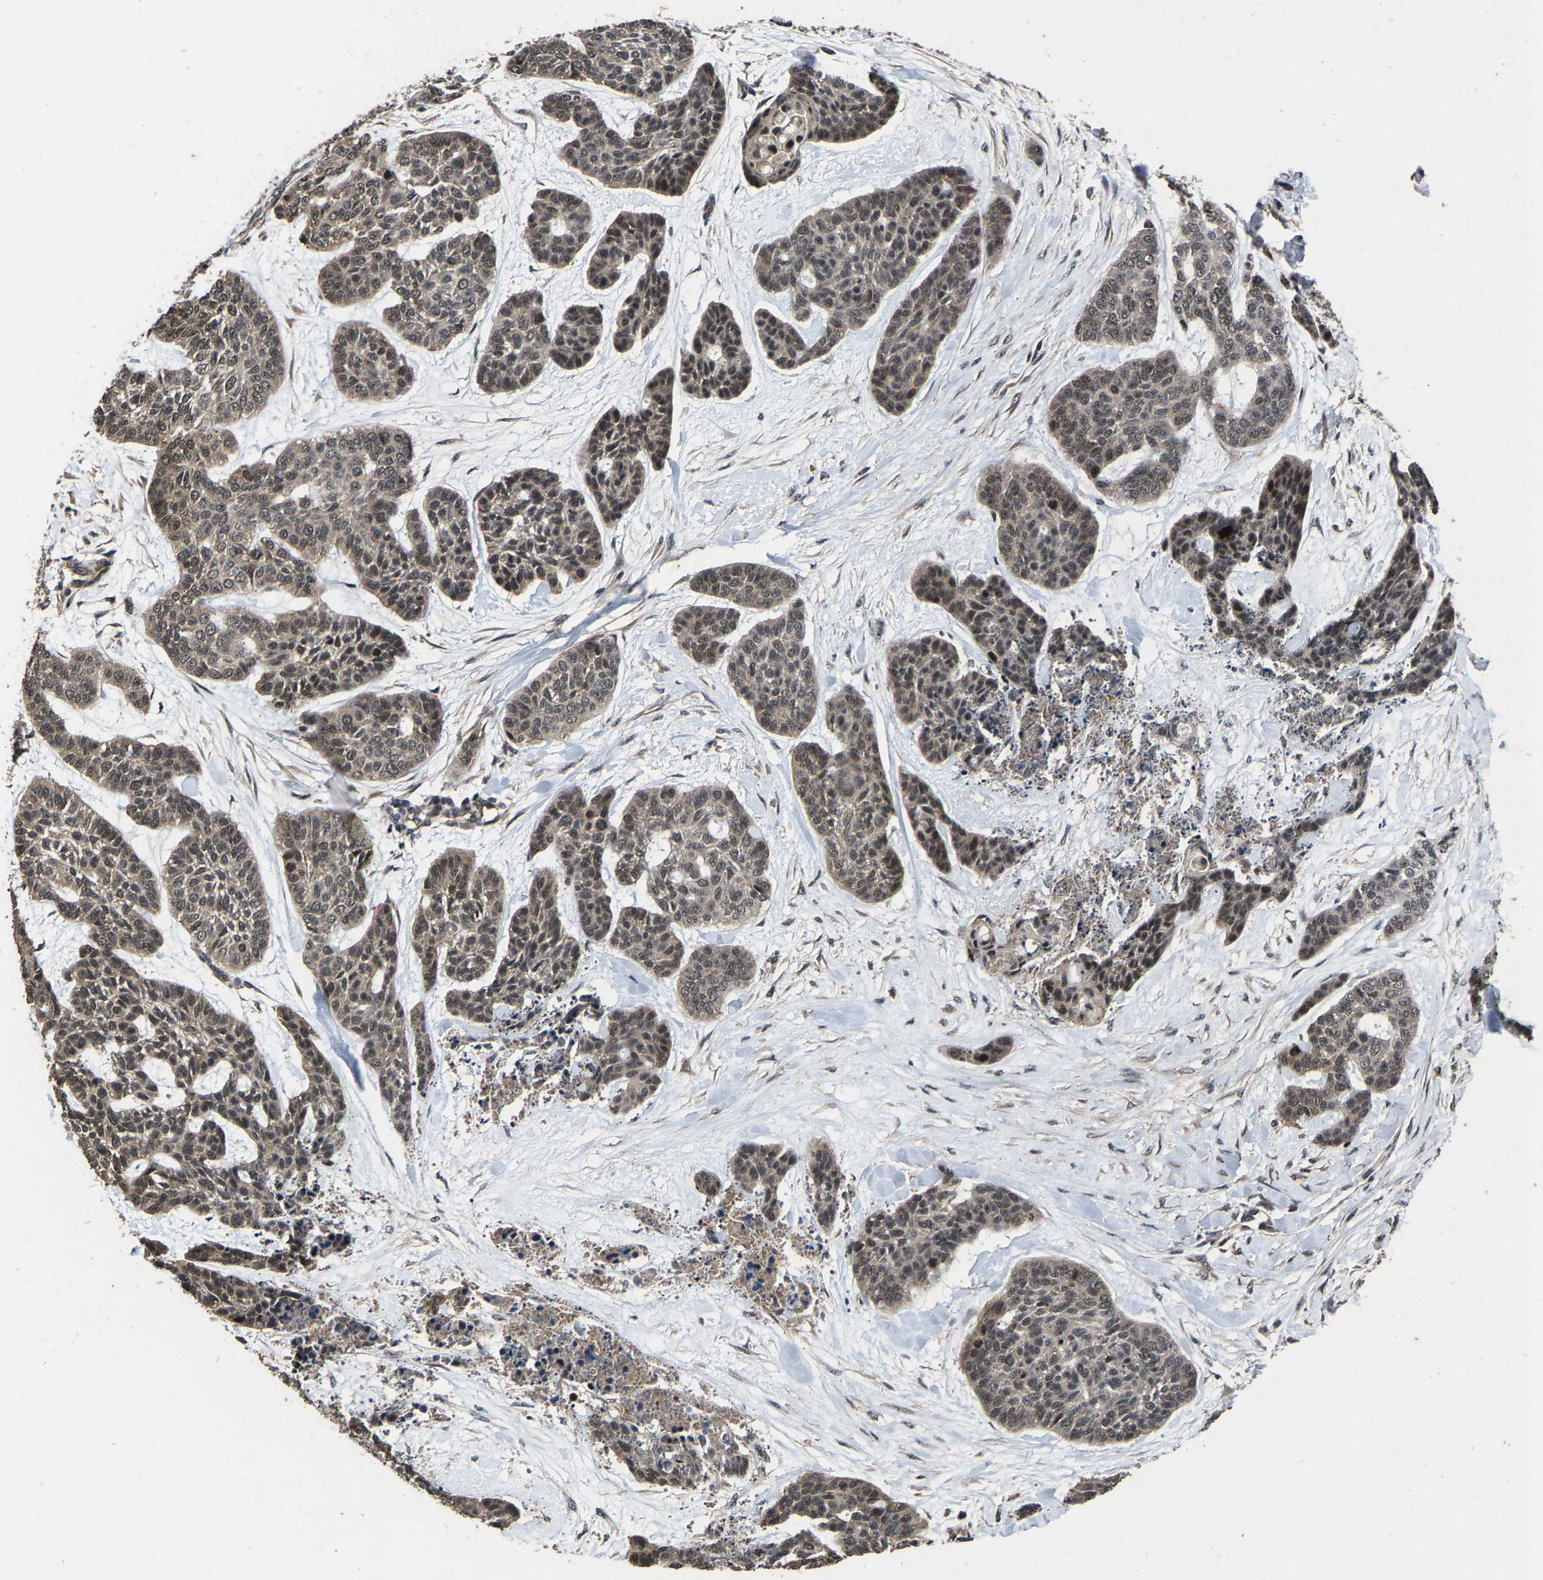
{"staining": {"intensity": "weak", "quantity": "25%-75%", "location": "cytoplasmic/membranous,nuclear"}, "tissue": "skin cancer", "cell_type": "Tumor cells", "image_type": "cancer", "snomed": [{"axis": "morphology", "description": "Basal cell carcinoma"}, {"axis": "topography", "description": "Skin"}], "caption": "Skin cancer (basal cell carcinoma) was stained to show a protein in brown. There is low levels of weak cytoplasmic/membranous and nuclear expression in about 25%-75% of tumor cells.", "gene": "HAUS6", "patient": {"sex": "female", "age": 64}}